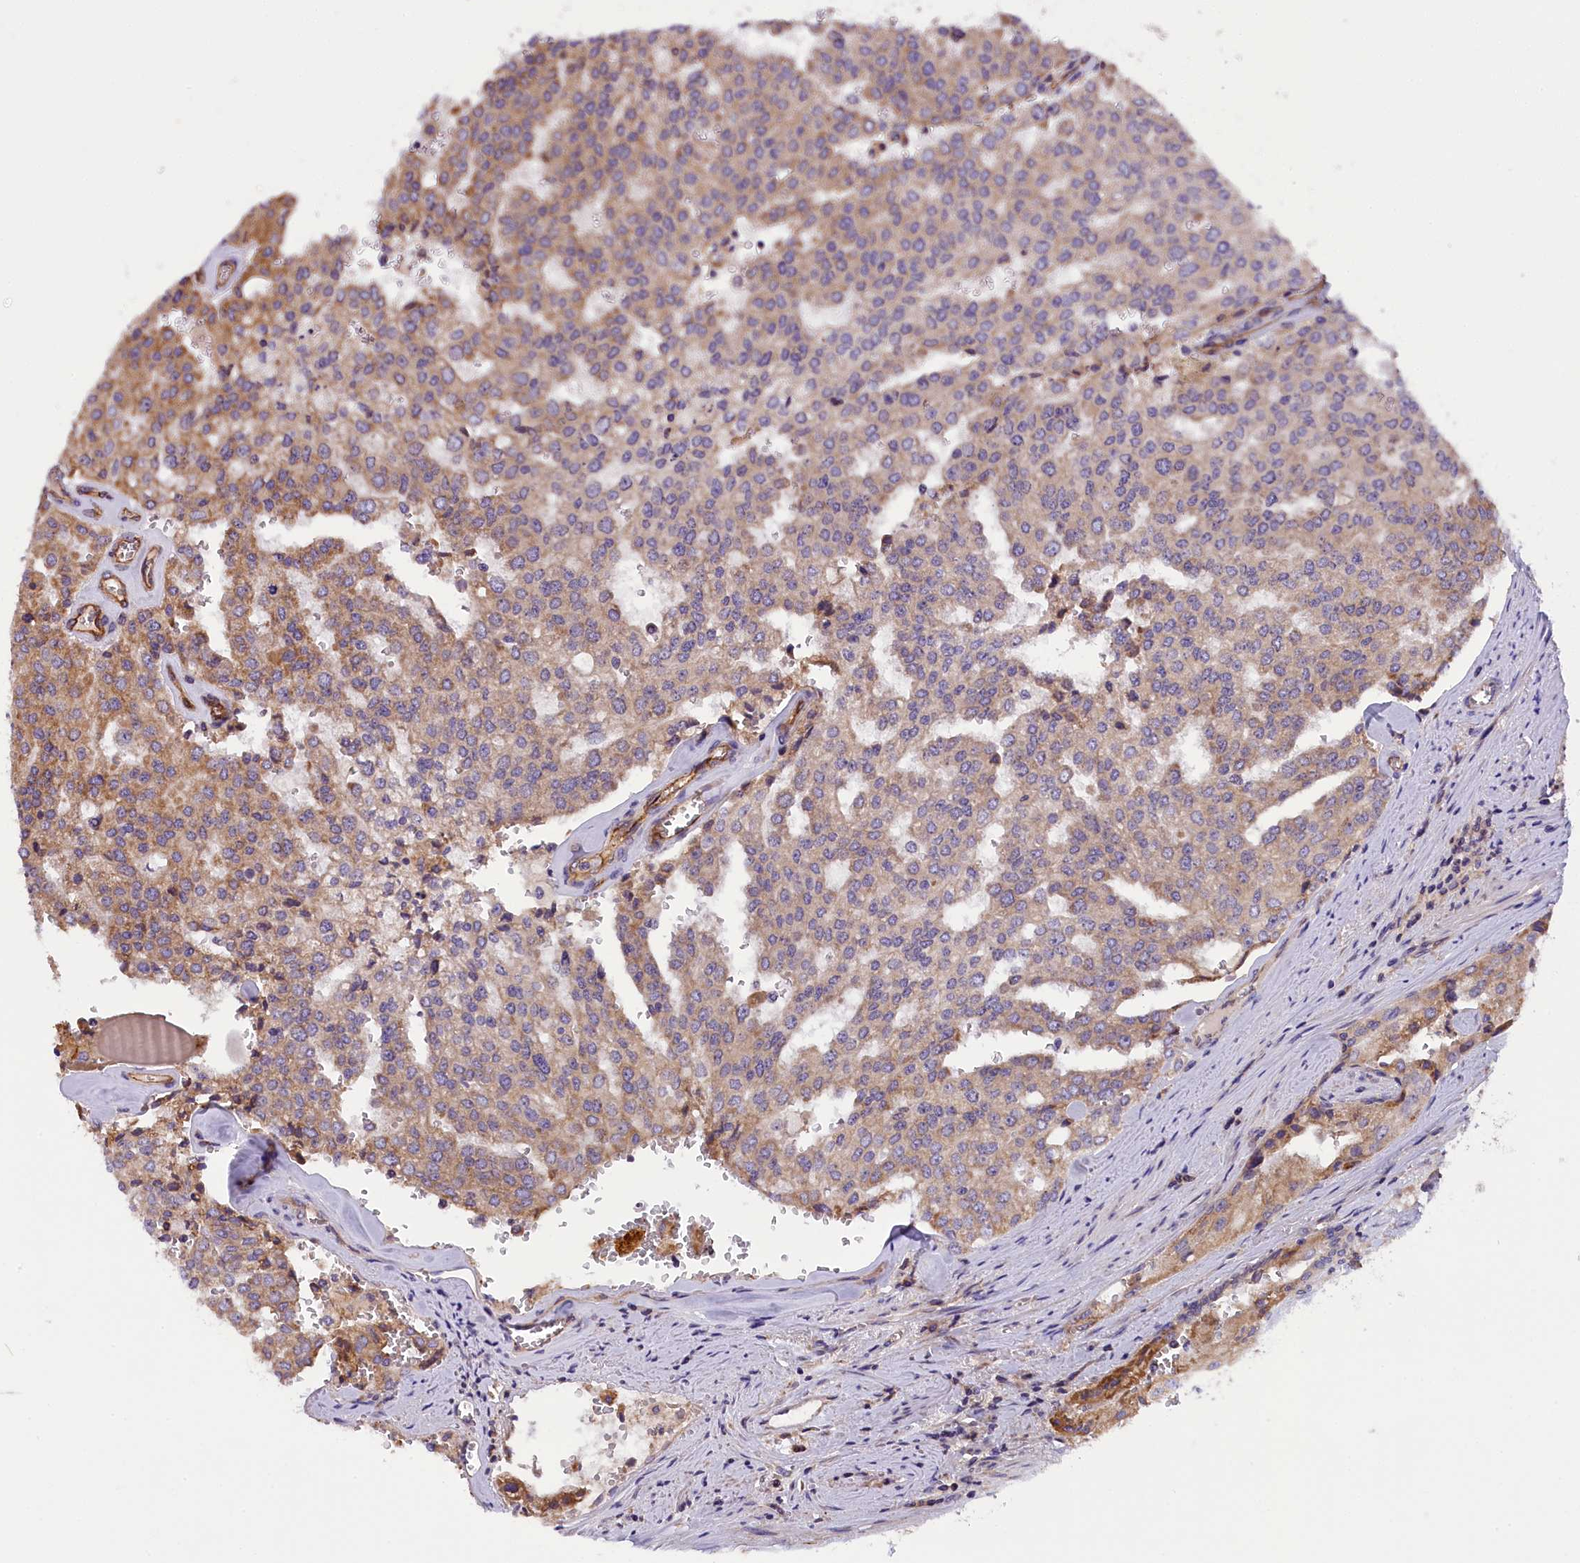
{"staining": {"intensity": "moderate", "quantity": "25%-75%", "location": "cytoplasmic/membranous"}, "tissue": "prostate cancer", "cell_type": "Tumor cells", "image_type": "cancer", "snomed": [{"axis": "morphology", "description": "Adenocarcinoma, High grade"}, {"axis": "topography", "description": "Prostate"}], "caption": "High-grade adenocarcinoma (prostate) stained with a protein marker exhibits moderate staining in tumor cells.", "gene": "DNAJB9", "patient": {"sex": "male", "age": 68}}